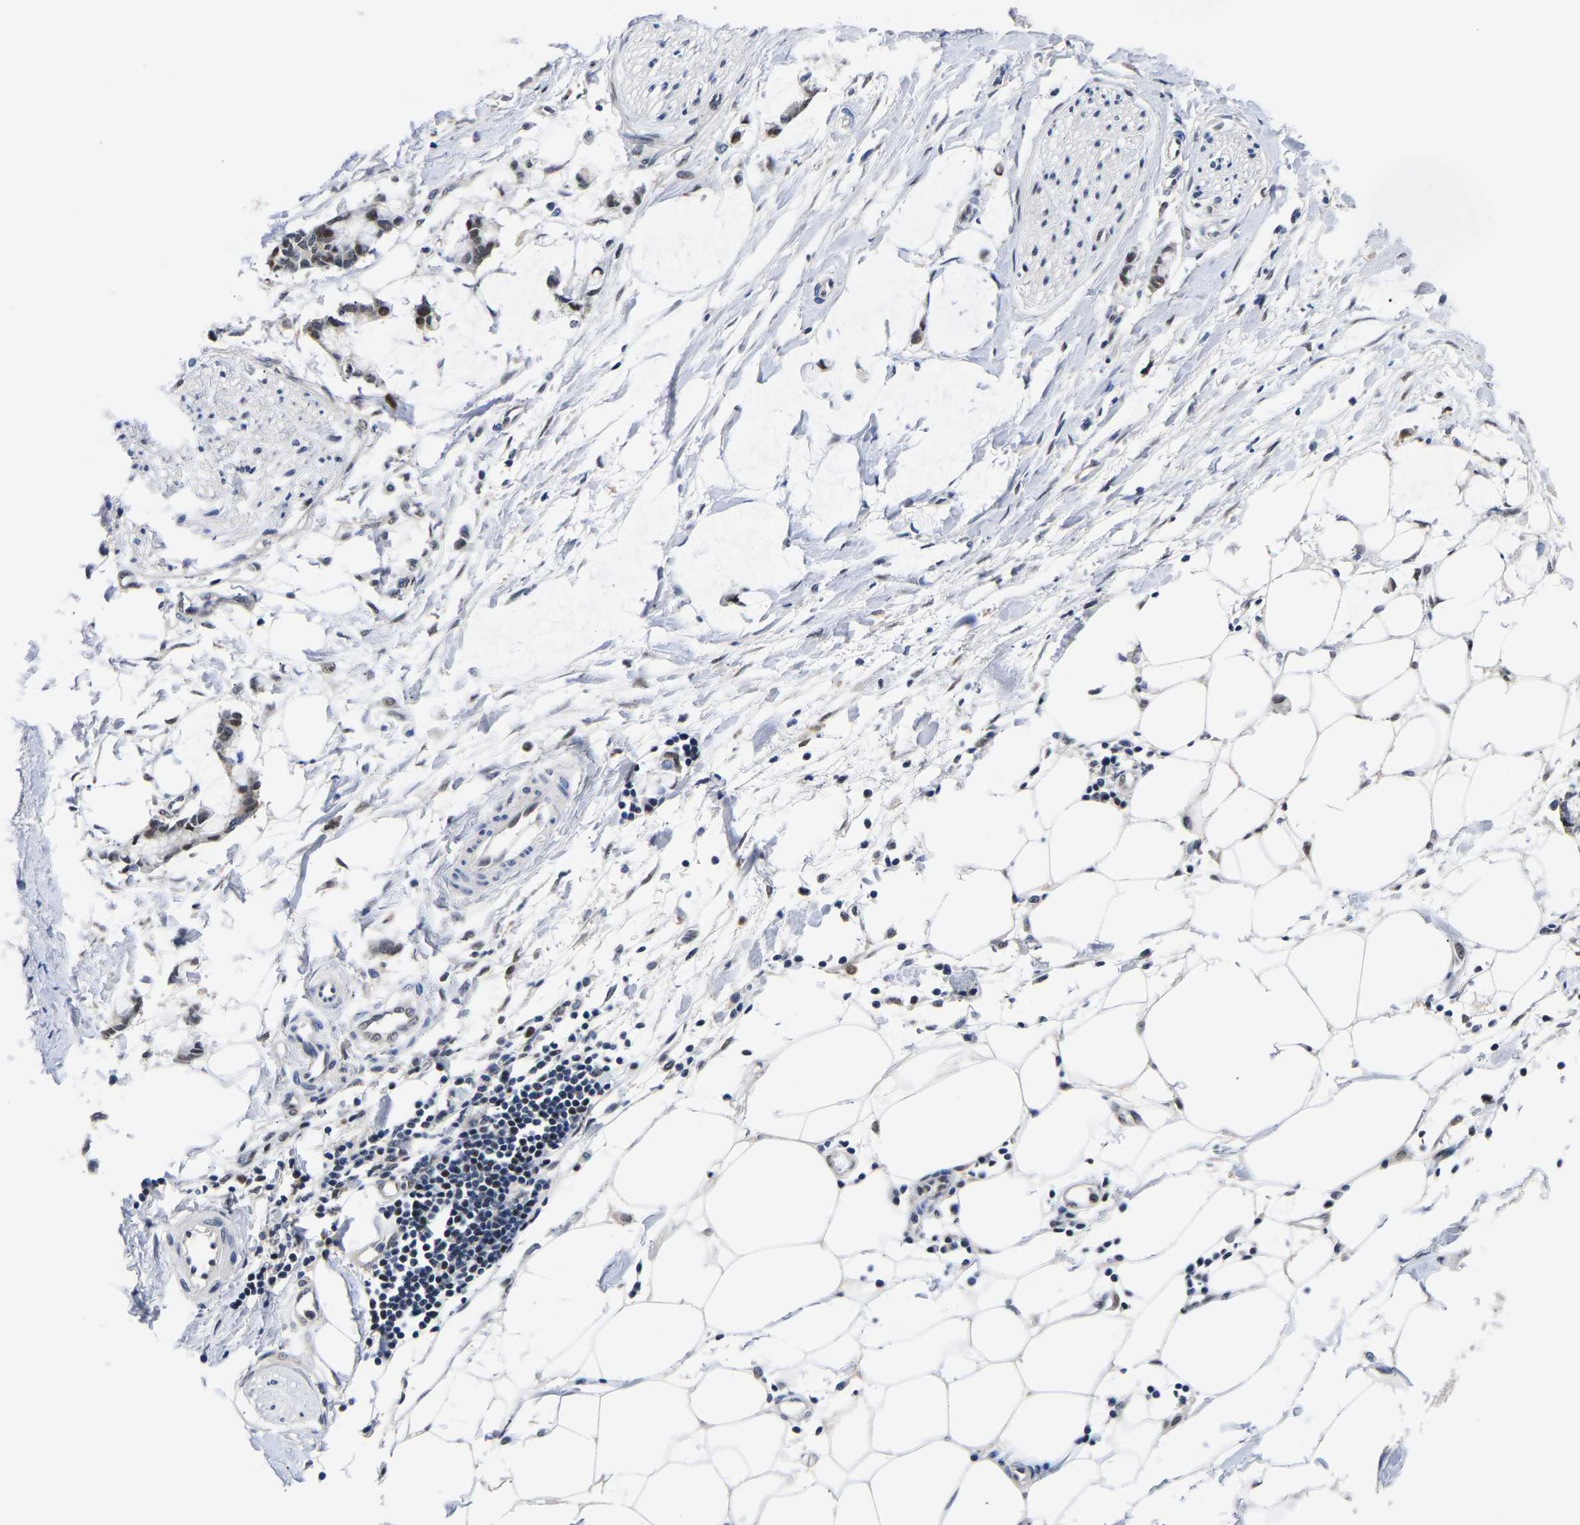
{"staining": {"intensity": "weak", "quantity": ">75%", "location": "nuclear"}, "tissue": "adipose tissue", "cell_type": "Adipocytes", "image_type": "normal", "snomed": [{"axis": "morphology", "description": "Normal tissue, NOS"}, {"axis": "morphology", "description": "Adenocarcinoma, NOS"}, {"axis": "topography", "description": "Colon"}, {"axis": "topography", "description": "Peripheral nerve tissue"}], "caption": "Immunohistochemical staining of normal adipose tissue demonstrates >75% levels of weak nuclear protein expression in approximately >75% of adipocytes.", "gene": "PTRHD1", "patient": {"sex": "male", "age": 14}}